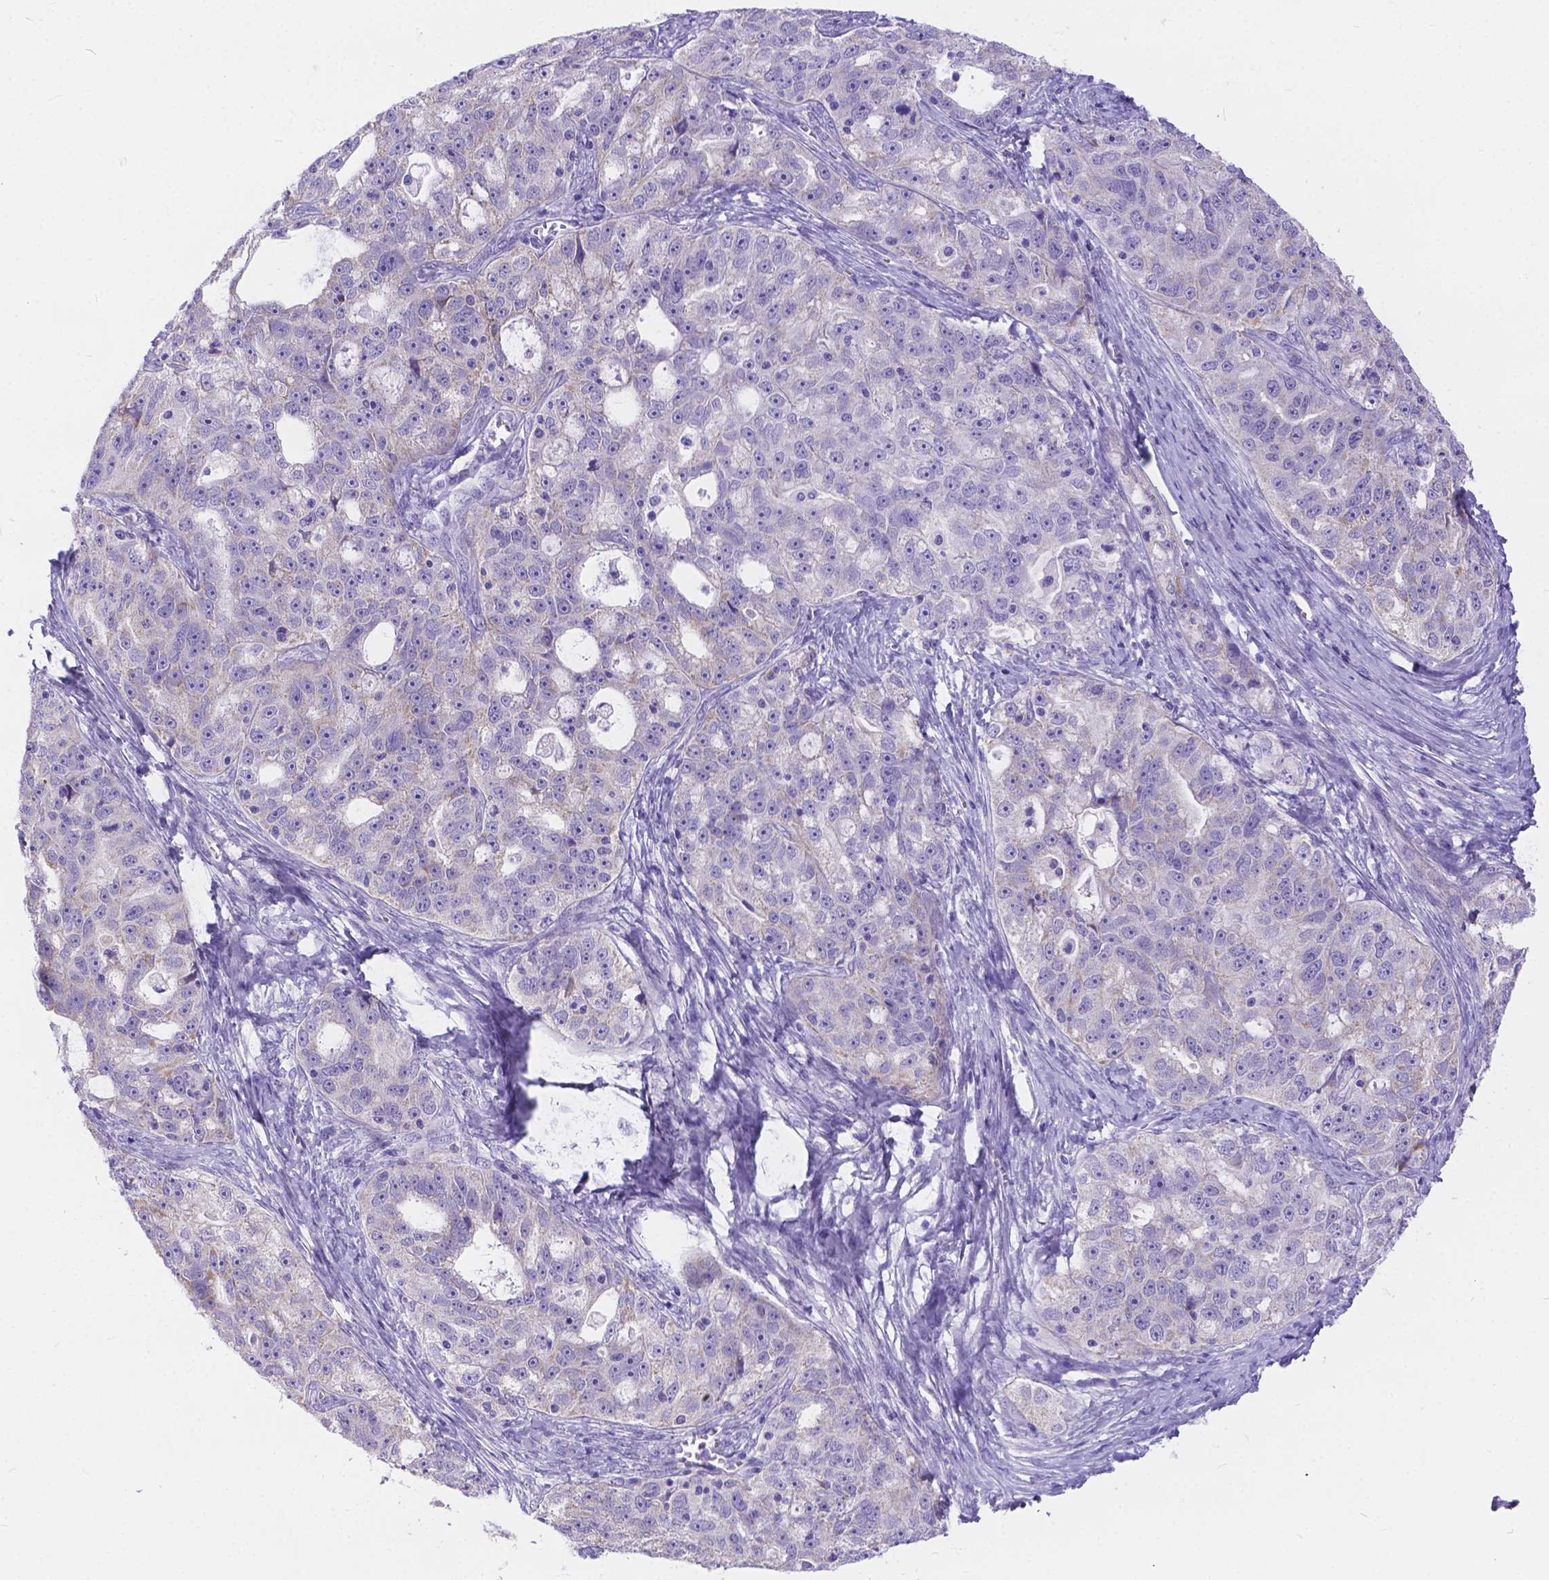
{"staining": {"intensity": "negative", "quantity": "none", "location": "none"}, "tissue": "ovarian cancer", "cell_type": "Tumor cells", "image_type": "cancer", "snomed": [{"axis": "morphology", "description": "Cystadenocarcinoma, serous, NOS"}, {"axis": "topography", "description": "Ovary"}], "caption": "DAB immunohistochemical staining of human ovarian serous cystadenocarcinoma shows no significant positivity in tumor cells.", "gene": "DLEC1", "patient": {"sex": "female", "age": 51}}